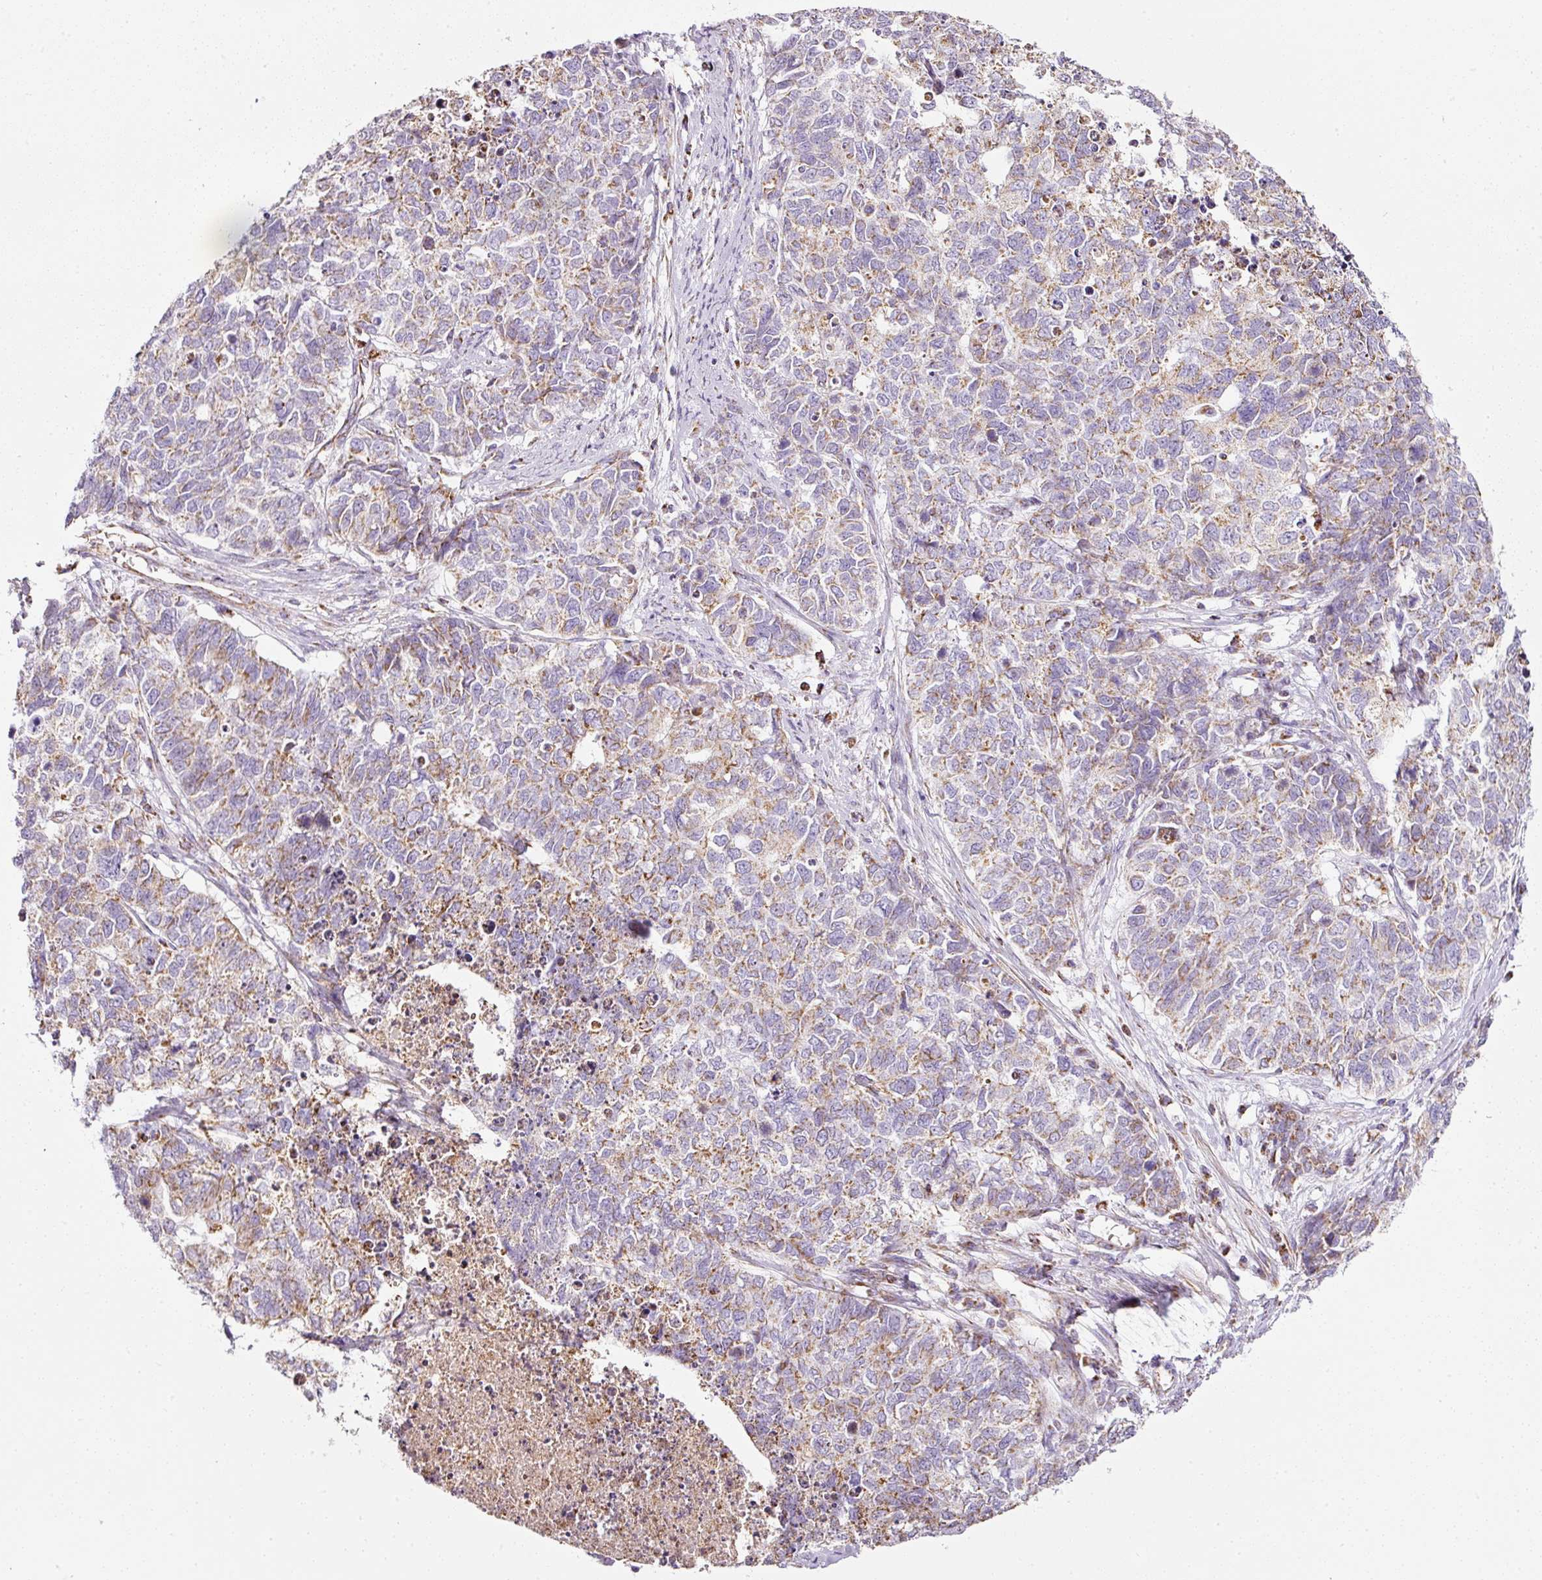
{"staining": {"intensity": "moderate", "quantity": "25%-75%", "location": "cytoplasmic/membranous"}, "tissue": "cervical cancer", "cell_type": "Tumor cells", "image_type": "cancer", "snomed": [{"axis": "morphology", "description": "Squamous cell carcinoma, NOS"}, {"axis": "topography", "description": "Cervix"}], "caption": "This is a histology image of immunohistochemistry (IHC) staining of cervical cancer (squamous cell carcinoma), which shows moderate expression in the cytoplasmic/membranous of tumor cells.", "gene": "SDHA", "patient": {"sex": "female", "age": 63}}